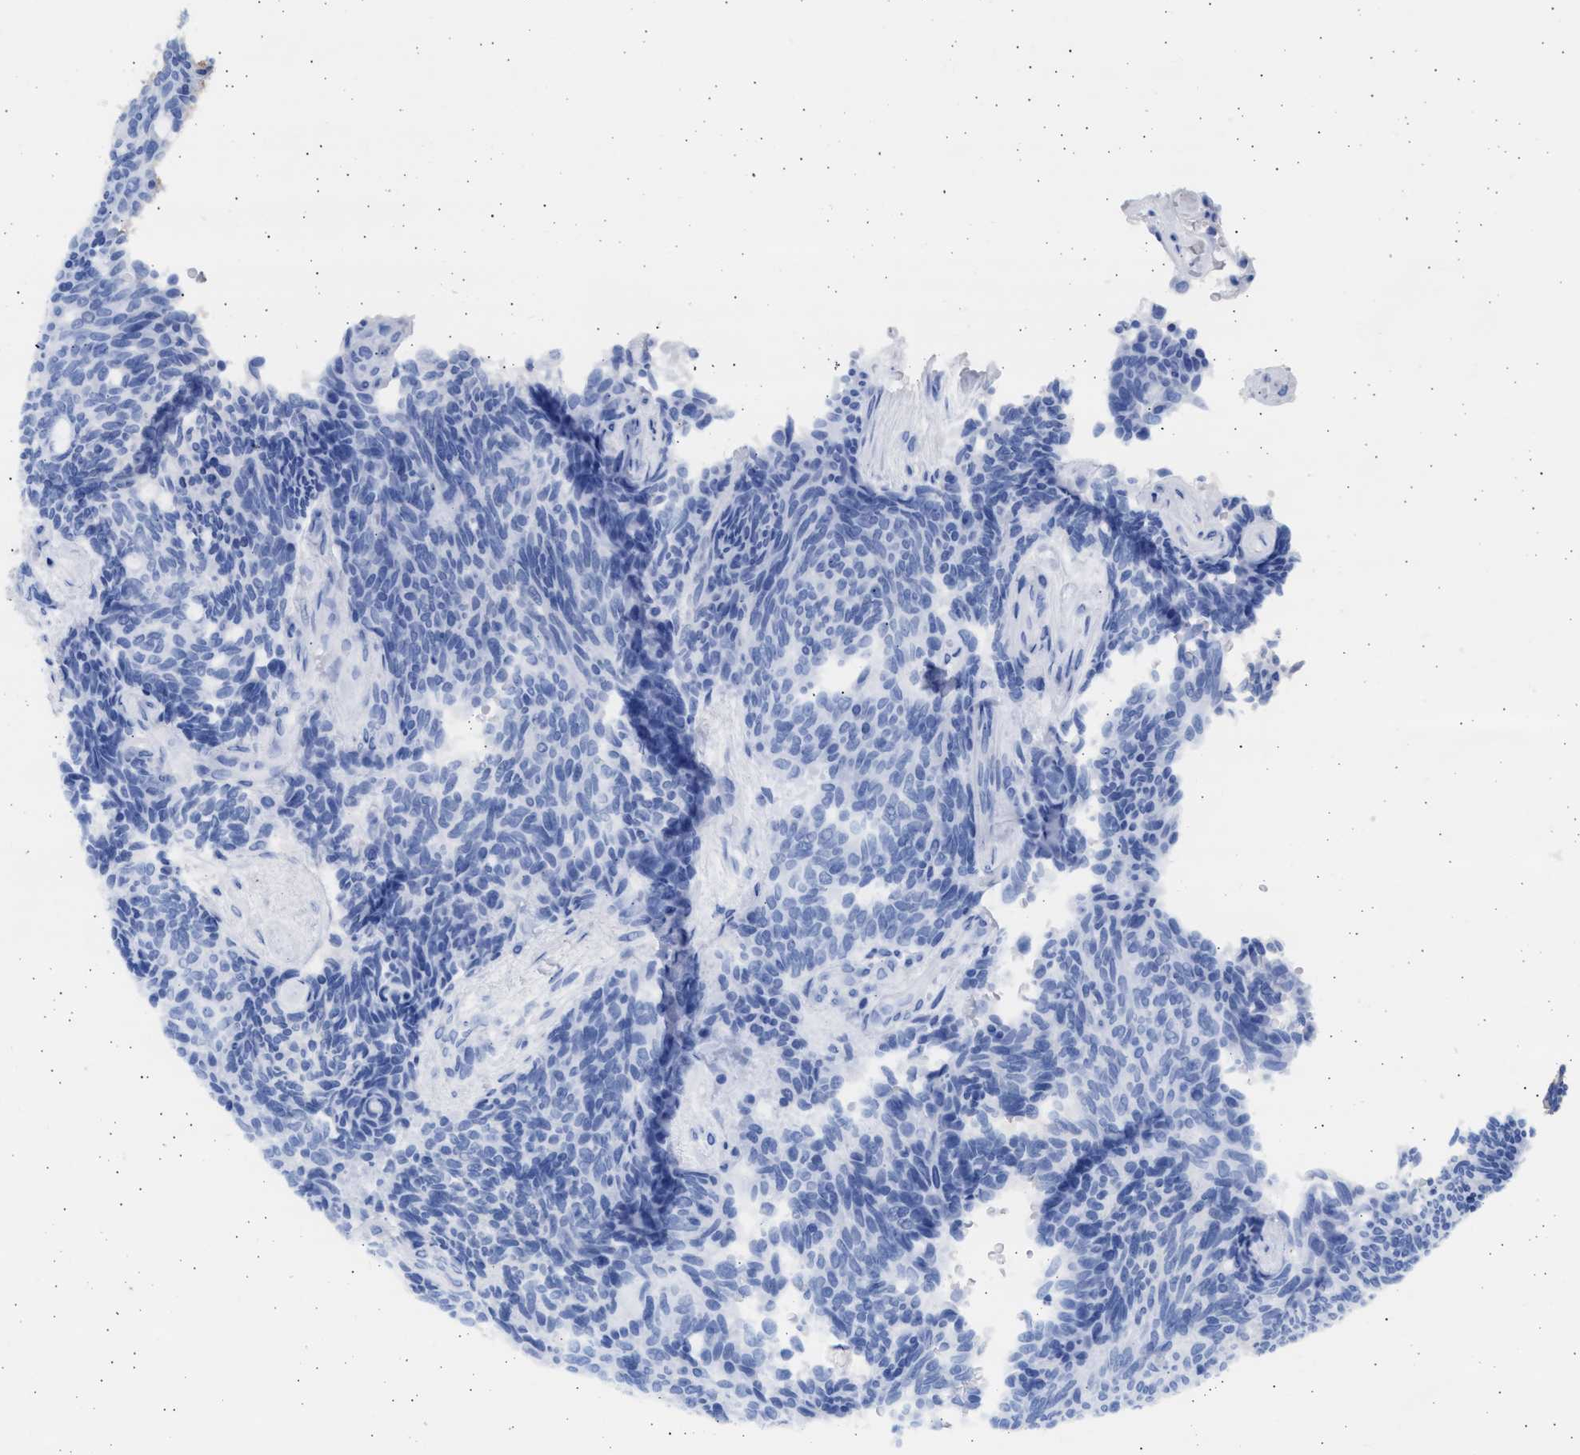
{"staining": {"intensity": "negative", "quantity": "none", "location": "none"}, "tissue": "carcinoid", "cell_type": "Tumor cells", "image_type": "cancer", "snomed": [{"axis": "morphology", "description": "Carcinoid, malignant, NOS"}, {"axis": "topography", "description": "Pancreas"}], "caption": "This histopathology image is of carcinoid stained with IHC to label a protein in brown with the nuclei are counter-stained blue. There is no staining in tumor cells.", "gene": "ALDOC", "patient": {"sex": "female", "age": 54}}